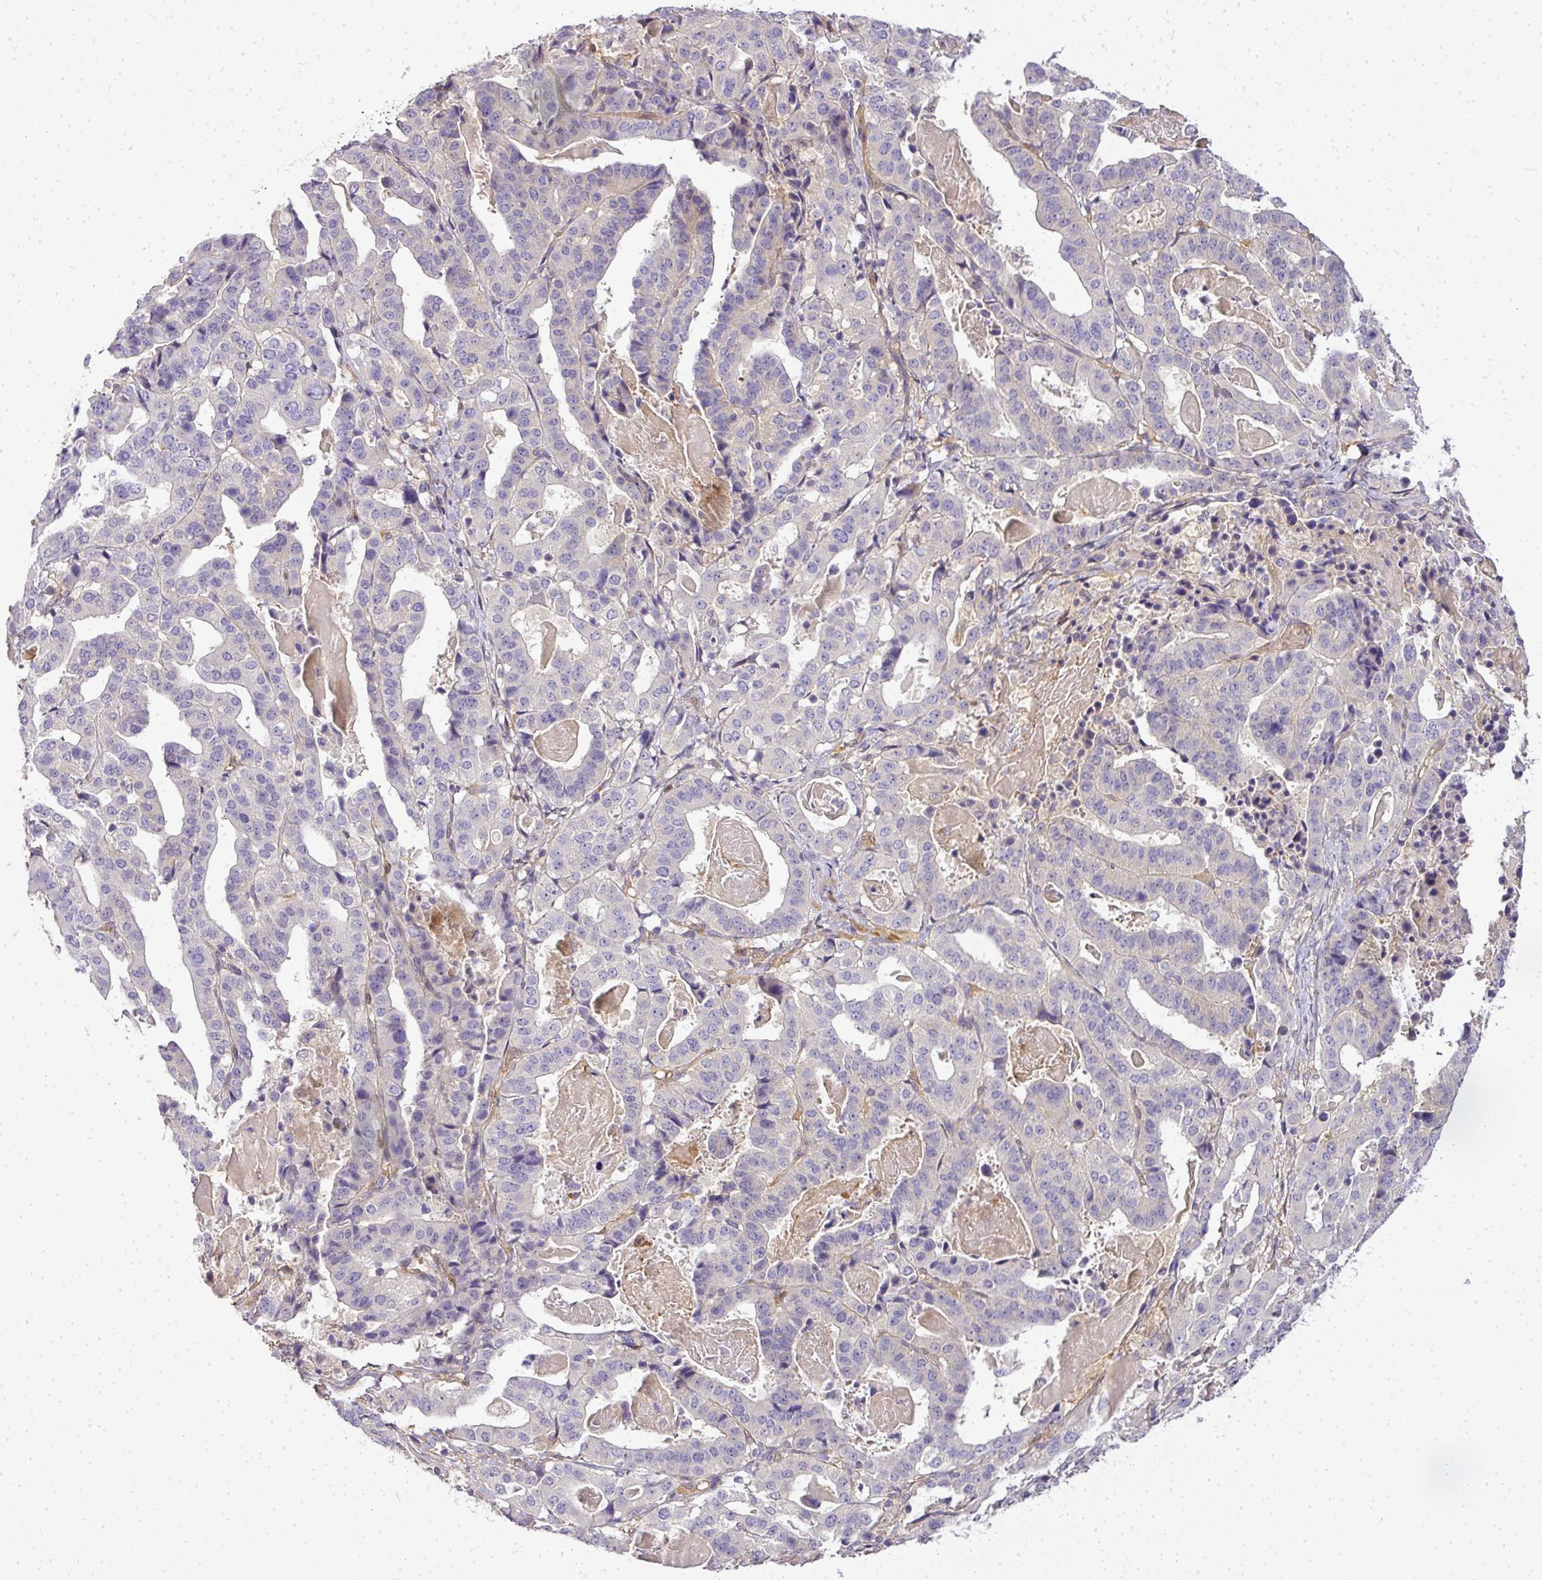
{"staining": {"intensity": "negative", "quantity": "none", "location": "none"}, "tissue": "stomach cancer", "cell_type": "Tumor cells", "image_type": "cancer", "snomed": [{"axis": "morphology", "description": "Adenocarcinoma, NOS"}, {"axis": "topography", "description": "Stomach"}], "caption": "Micrograph shows no protein positivity in tumor cells of stomach cancer tissue.", "gene": "ADH5", "patient": {"sex": "male", "age": 48}}